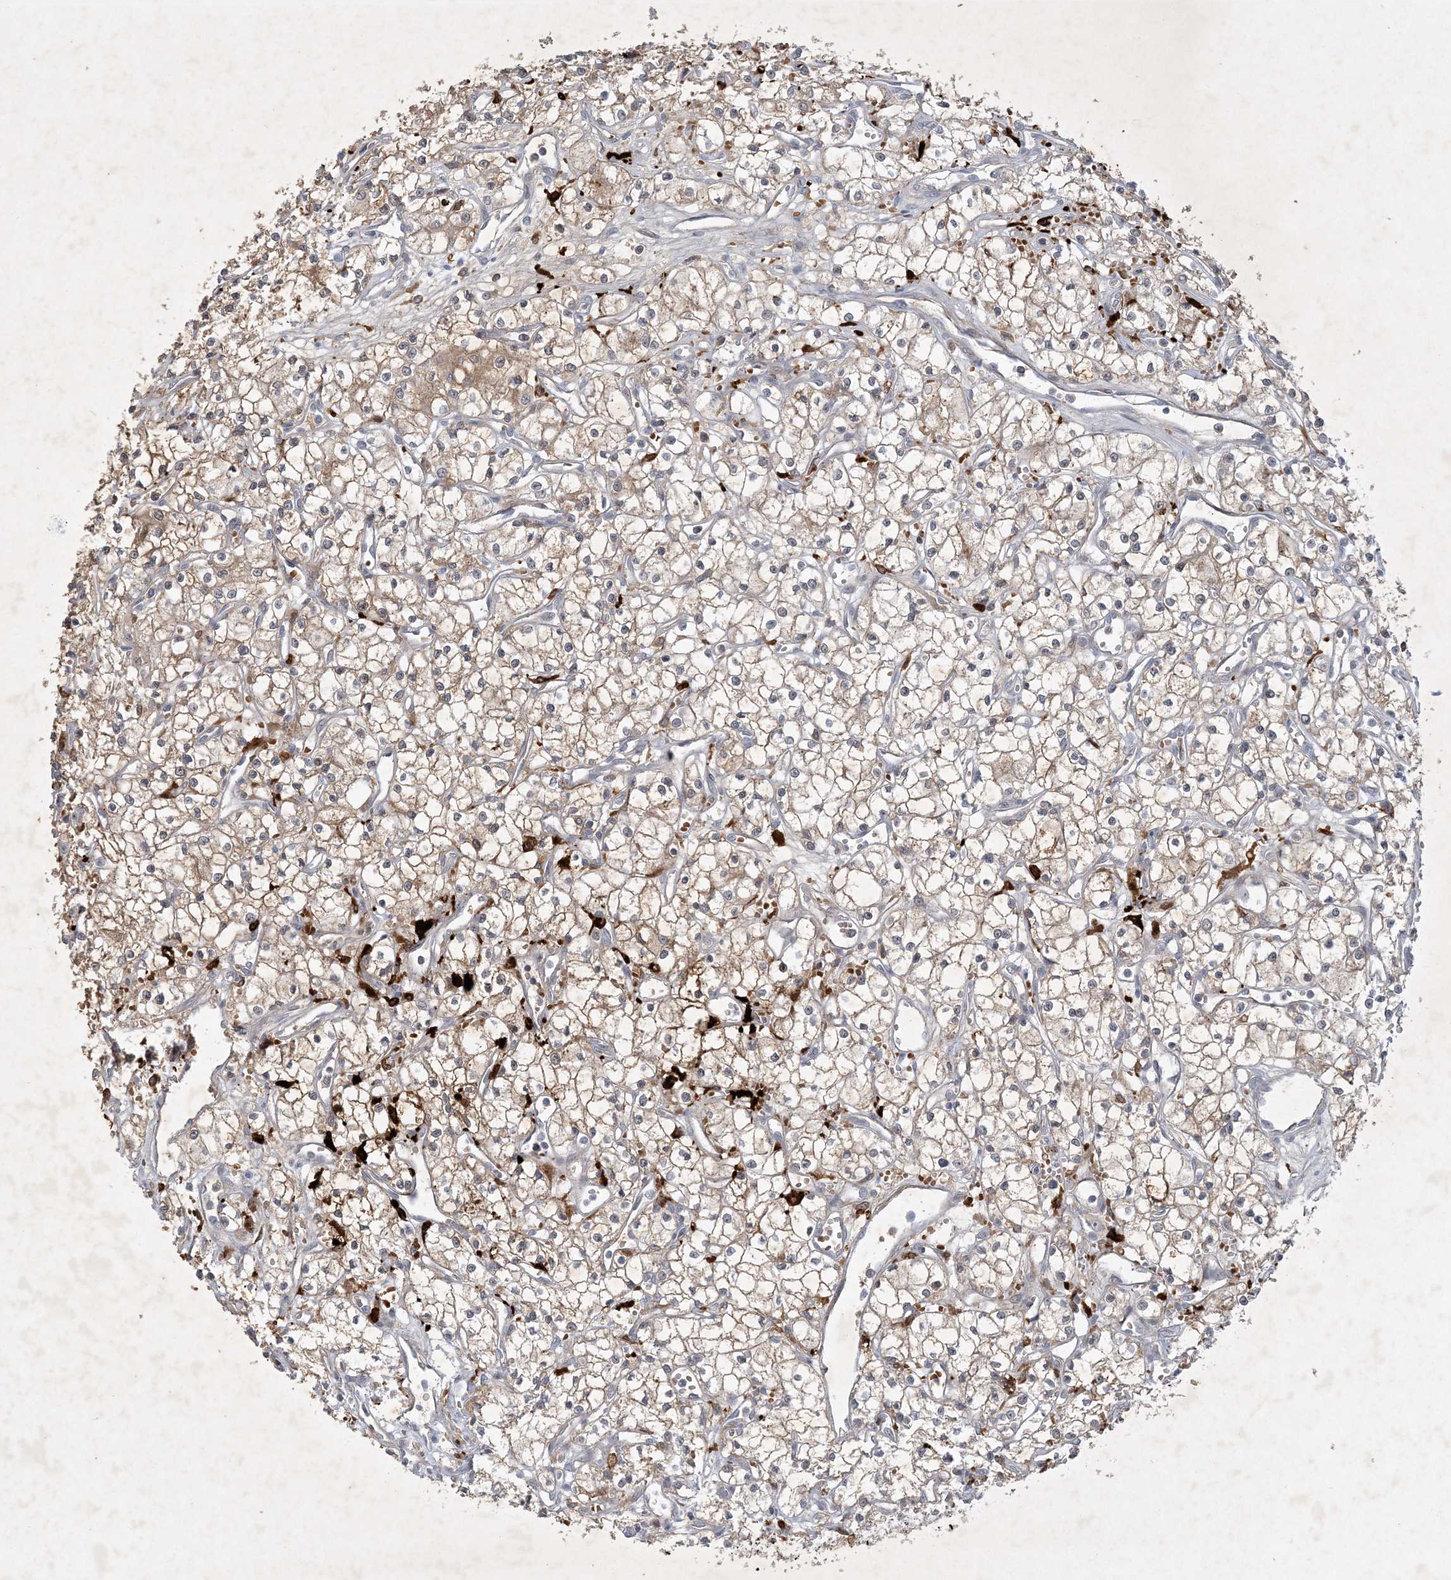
{"staining": {"intensity": "weak", "quantity": ">75%", "location": "cytoplasmic/membranous"}, "tissue": "renal cancer", "cell_type": "Tumor cells", "image_type": "cancer", "snomed": [{"axis": "morphology", "description": "Adenocarcinoma, NOS"}, {"axis": "topography", "description": "Kidney"}], "caption": "Immunohistochemical staining of renal adenocarcinoma reveals low levels of weak cytoplasmic/membranous staining in approximately >75% of tumor cells.", "gene": "THG1L", "patient": {"sex": "male", "age": 59}}